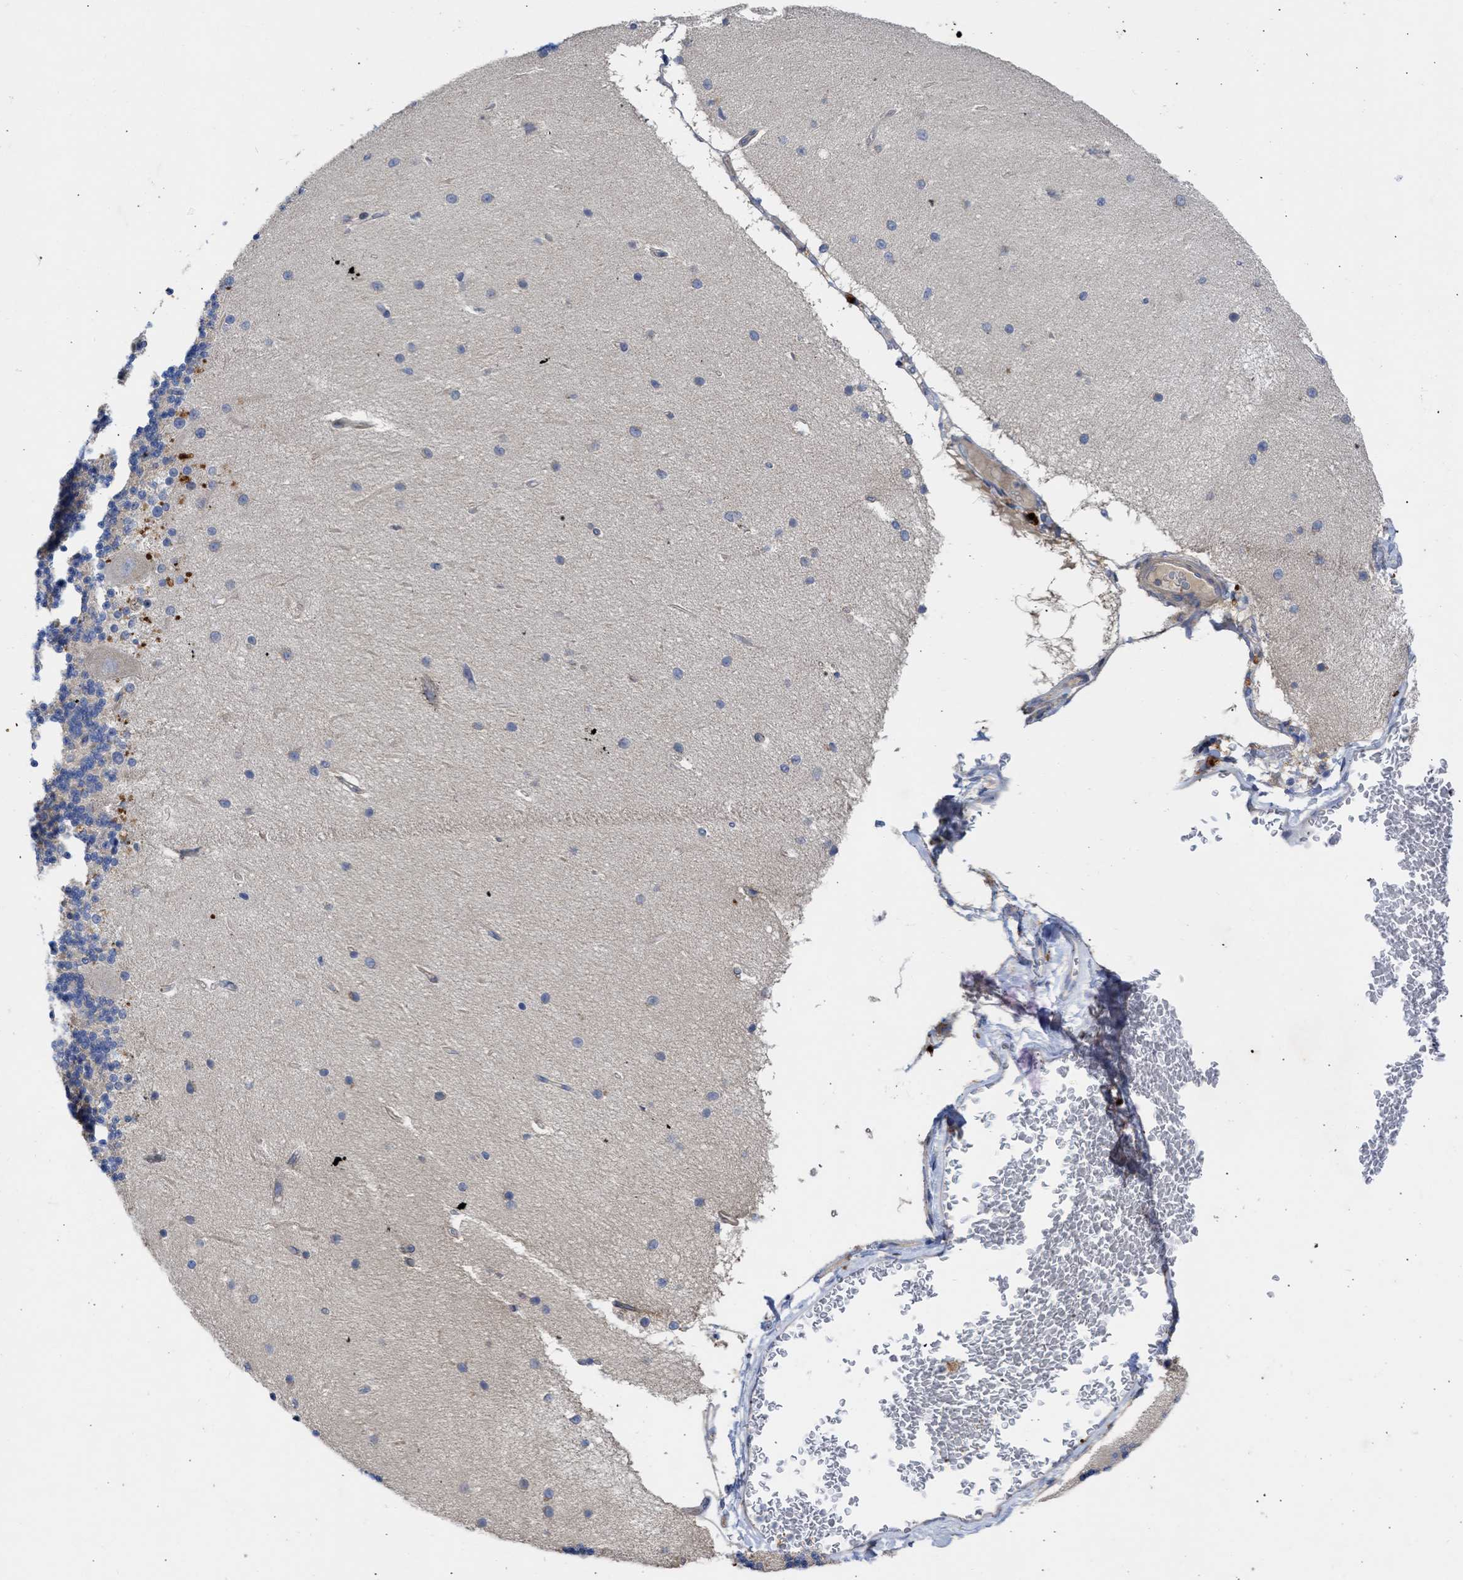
{"staining": {"intensity": "negative", "quantity": "none", "location": "none"}, "tissue": "cerebellum", "cell_type": "Cells in granular layer", "image_type": "normal", "snomed": [{"axis": "morphology", "description": "Normal tissue, NOS"}, {"axis": "topography", "description": "Cerebellum"}], "caption": "This is an immunohistochemistry photomicrograph of benign cerebellum. There is no expression in cells in granular layer.", "gene": "ARHGEF4", "patient": {"sex": "female", "age": 54}}